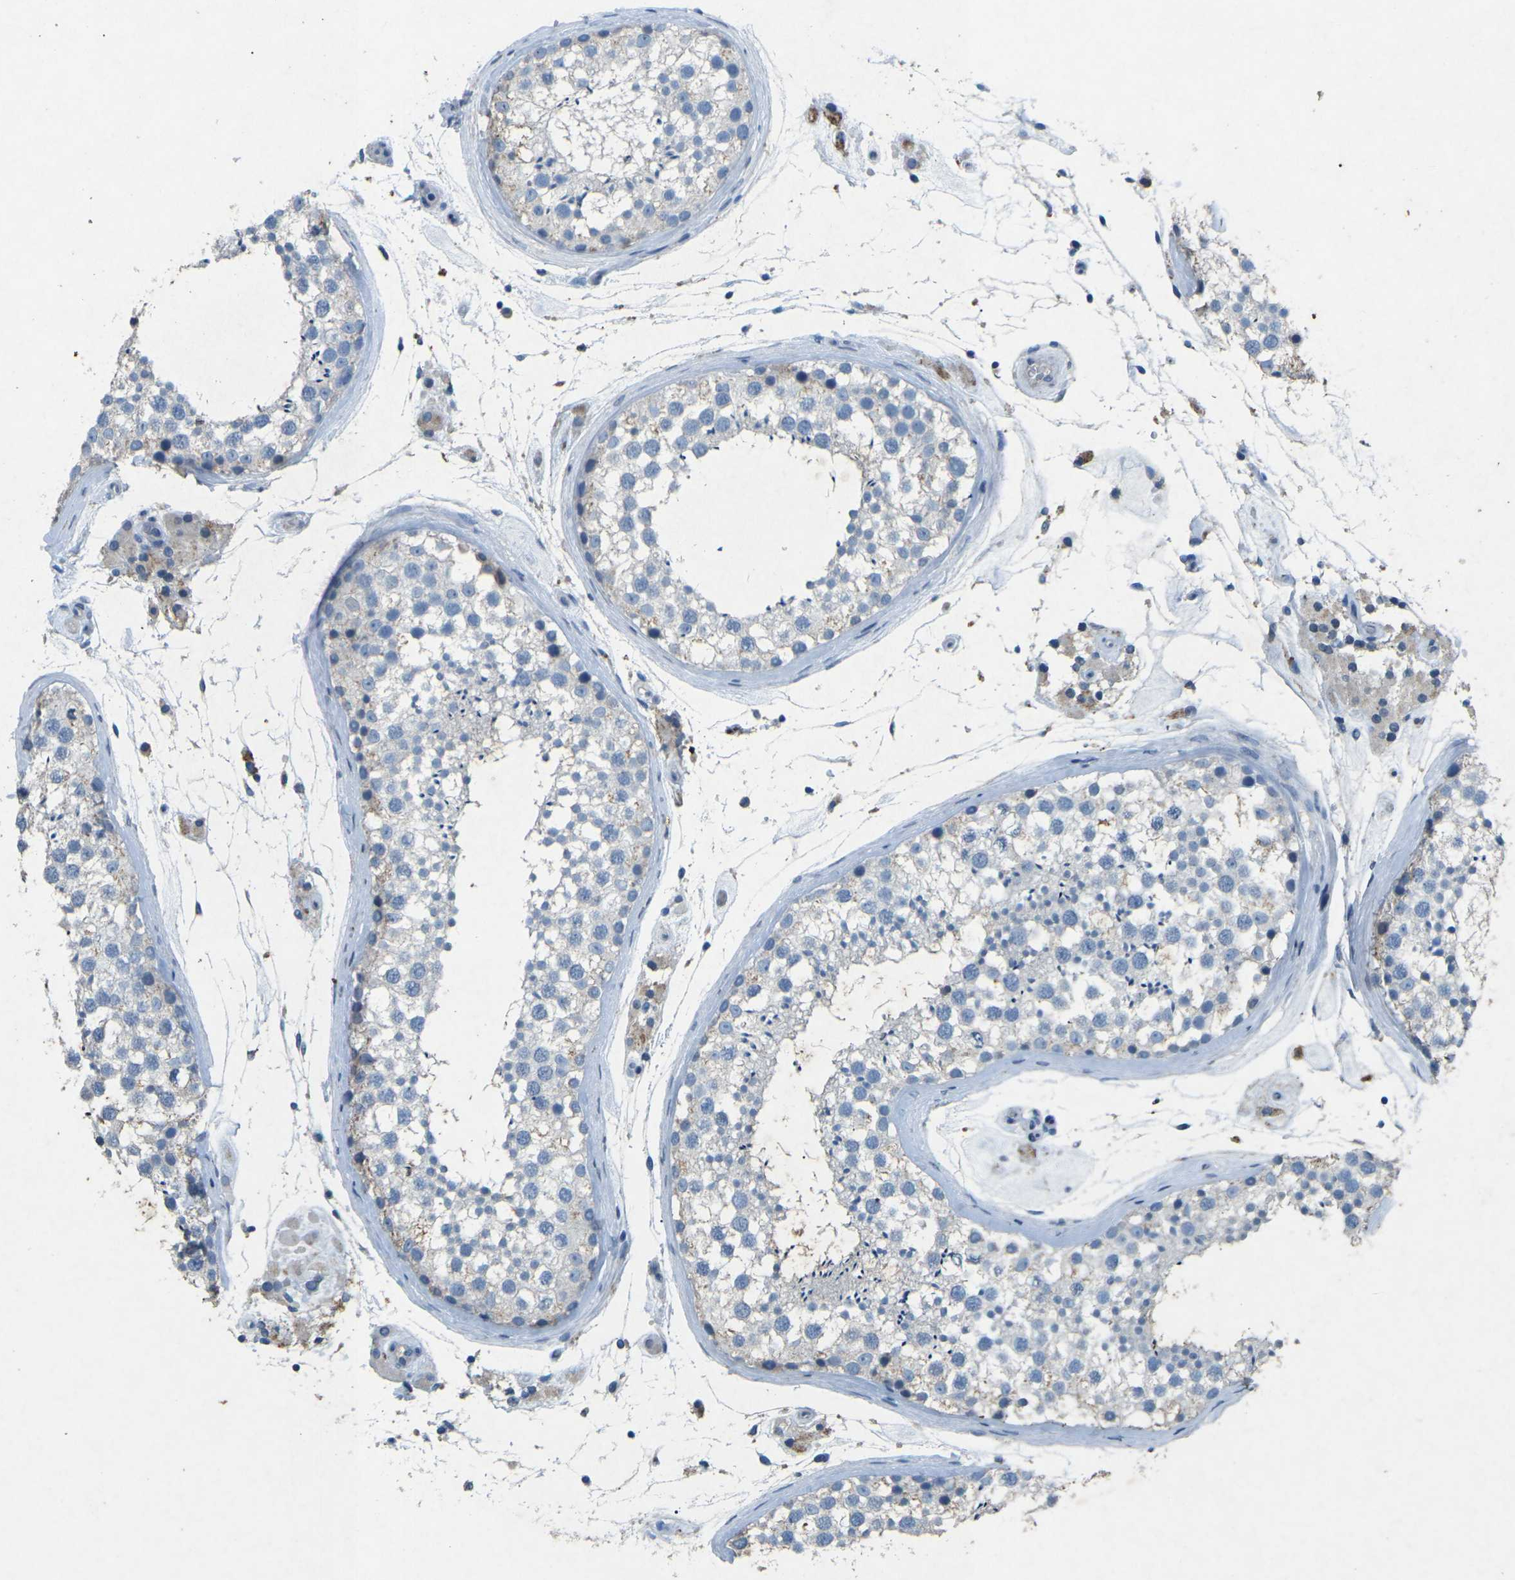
{"staining": {"intensity": "moderate", "quantity": "<25%", "location": "cytoplasmic/membranous"}, "tissue": "testis", "cell_type": "Cells in seminiferous ducts", "image_type": "normal", "snomed": [{"axis": "morphology", "description": "Normal tissue, NOS"}, {"axis": "topography", "description": "Testis"}], "caption": "Immunohistochemistry (IHC) (DAB) staining of normal human testis reveals moderate cytoplasmic/membranous protein positivity in about <25% of cells in seminiferous ducts. (Stains: DAB in brown, nuclei in blue, Microscopy: brightfield microscopy at high magnification).", "gene": "A1BG", "patient": {"sex": "male", "age": 46}}